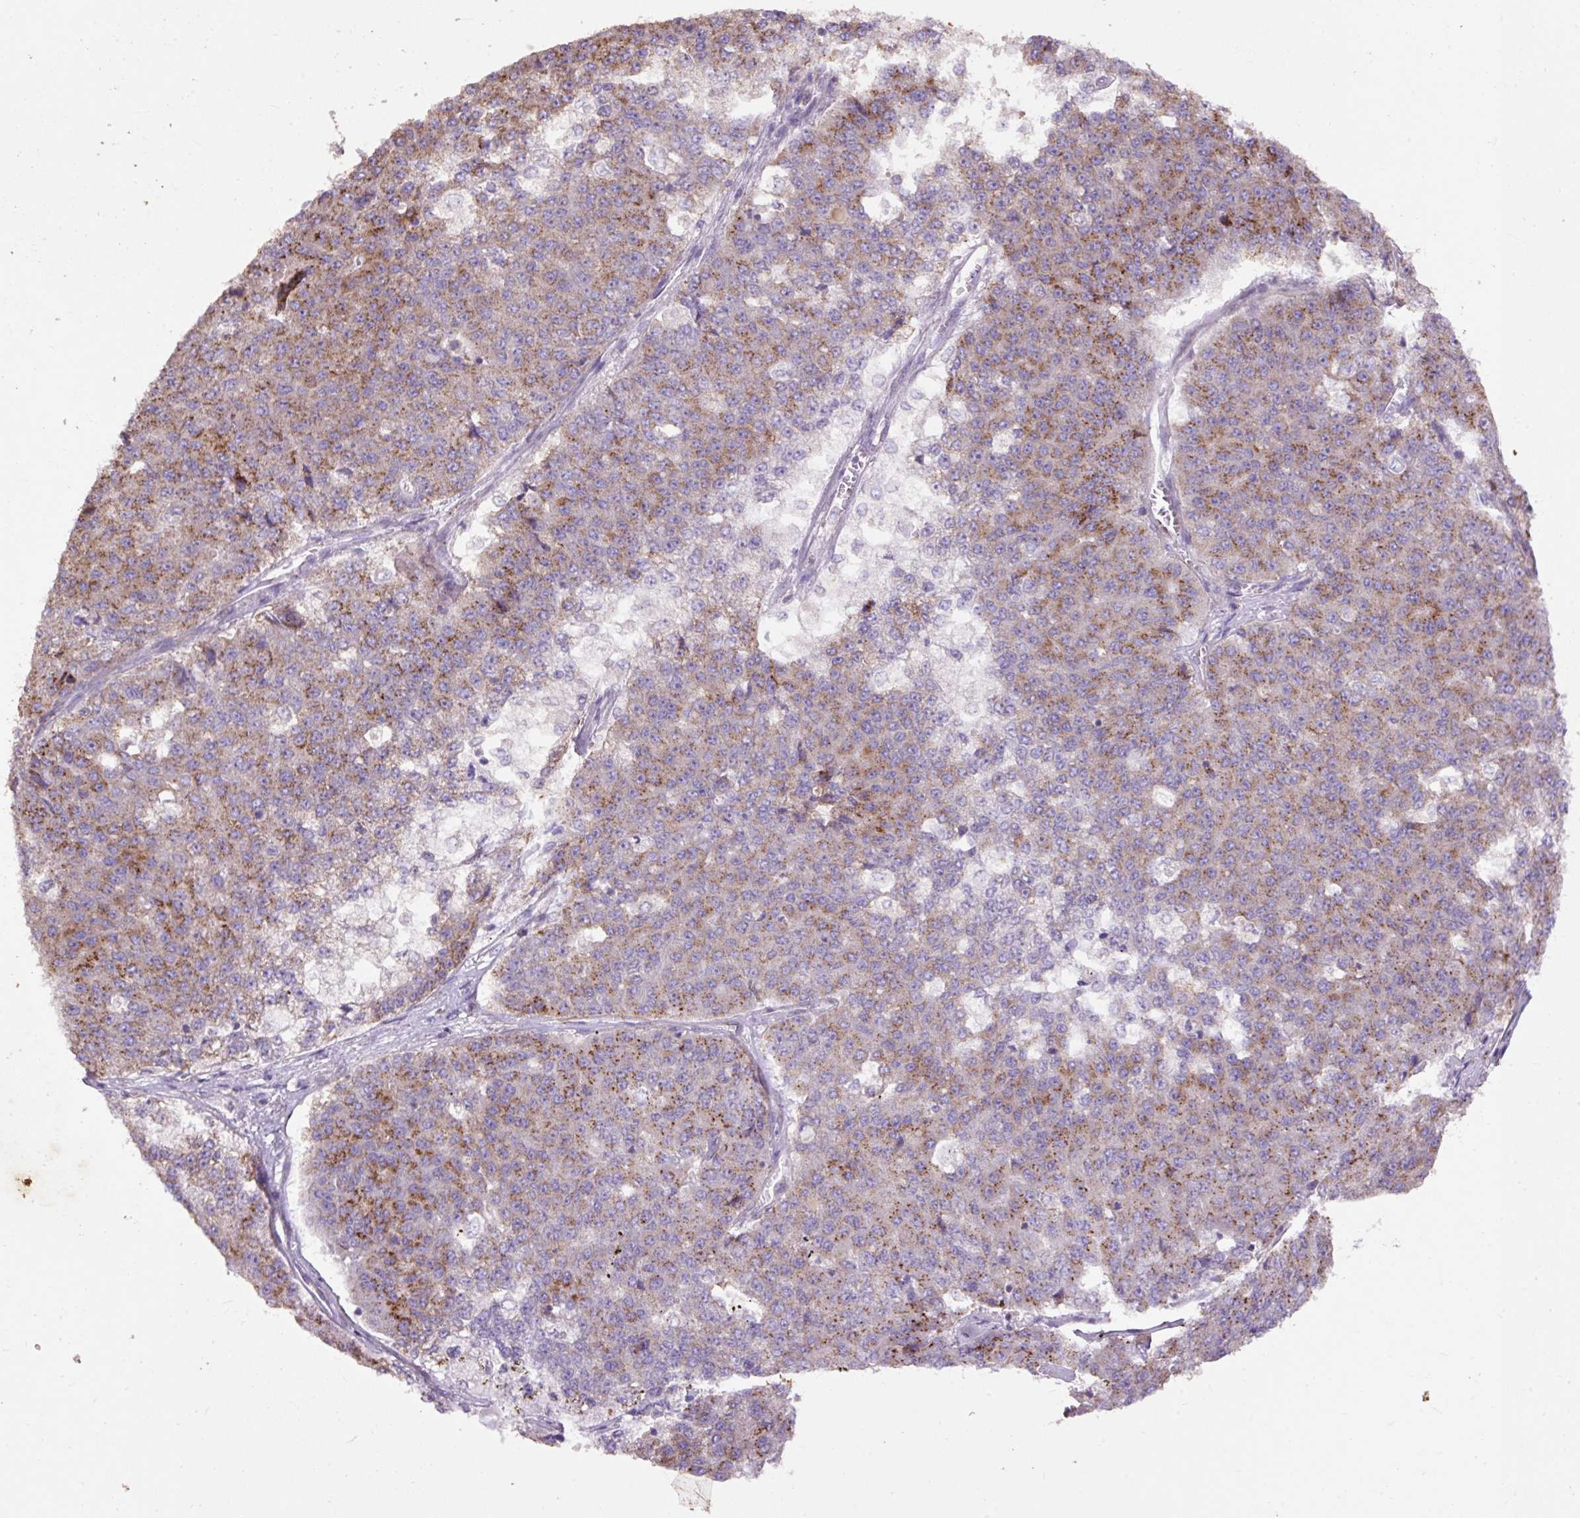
{"staining": {"intensity": "moderate", "quantity": "25%-75%", "location": "cytoplasmic/membranous"}, "tissue": "pancreatic cancer", "cell_type": "Tumor cells", "image_type": "cancer", "snomed": [{"axis": "morphology", "description": "Adenocarcinoma, NOS"}, {"axis": "topography", "description": "Pancreas"}], "caption": "The micrograph demonstrates staining of pancreatic cancer, revealing moderate cytoplasmic/membranous protein positivity (brown color) within tumor cells. (DAB = brown stain, brightfield microscopy at high magnification).", "gene": "ABR", "patient": {"sex": "male", "age": 50}}